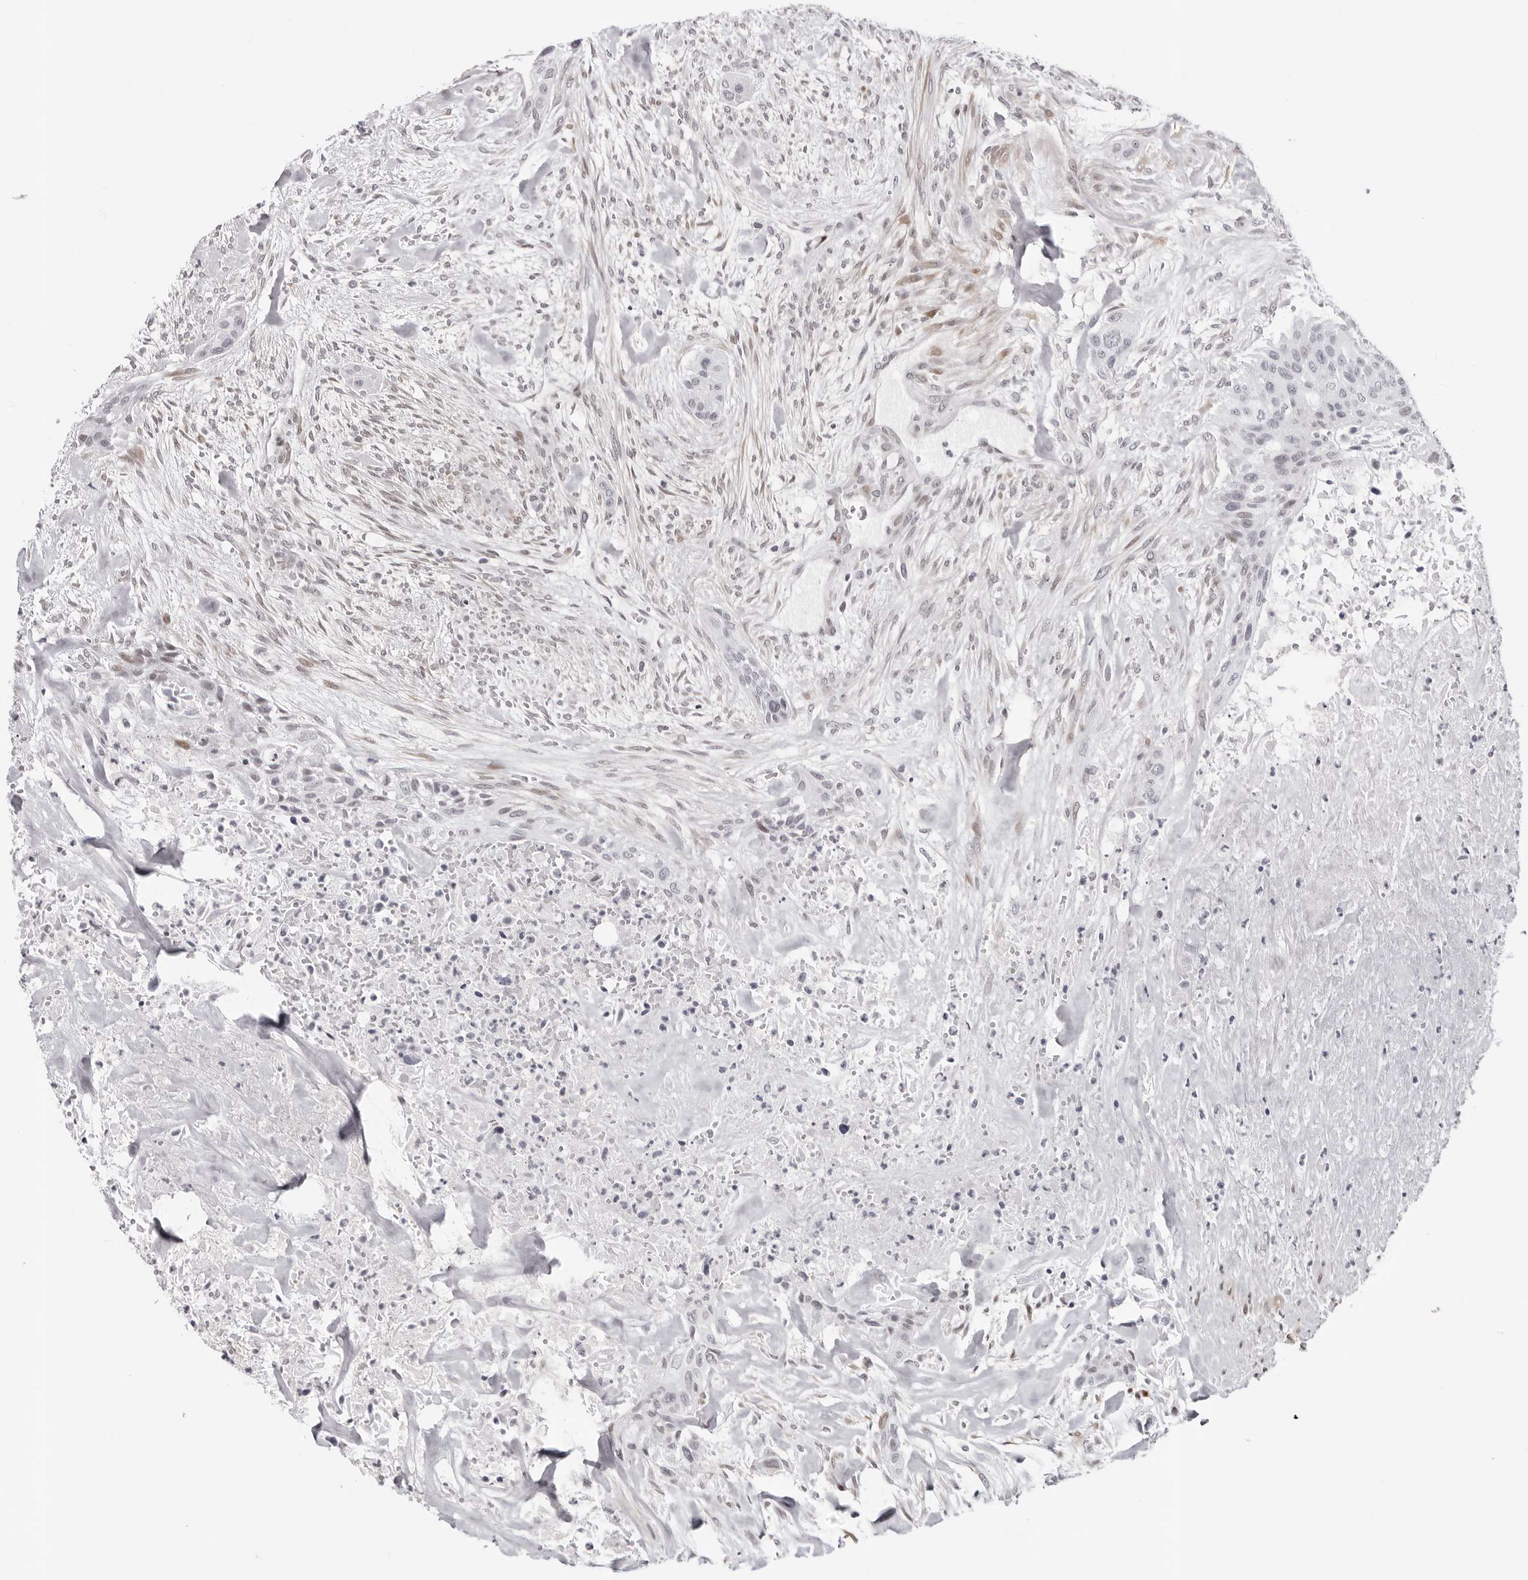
{"staining": {"intensity": "negative", "quantity": "none", "location": "none"}, "tissue": "urothelial cancer", "cell_type": "Tumor cells", "image_type": "cancer", "snomed": [{"axis": "morphology", "description": "Urothelial carcinoma, High grade"}, {"axis": "topography", "description": "Urinary bladder"}], "caption": "Tumor cells show no significant expression in high-grade urothelial carcinoma.", "gene": "NTPCR", "patient": {"sex": "male", "age": 35}}